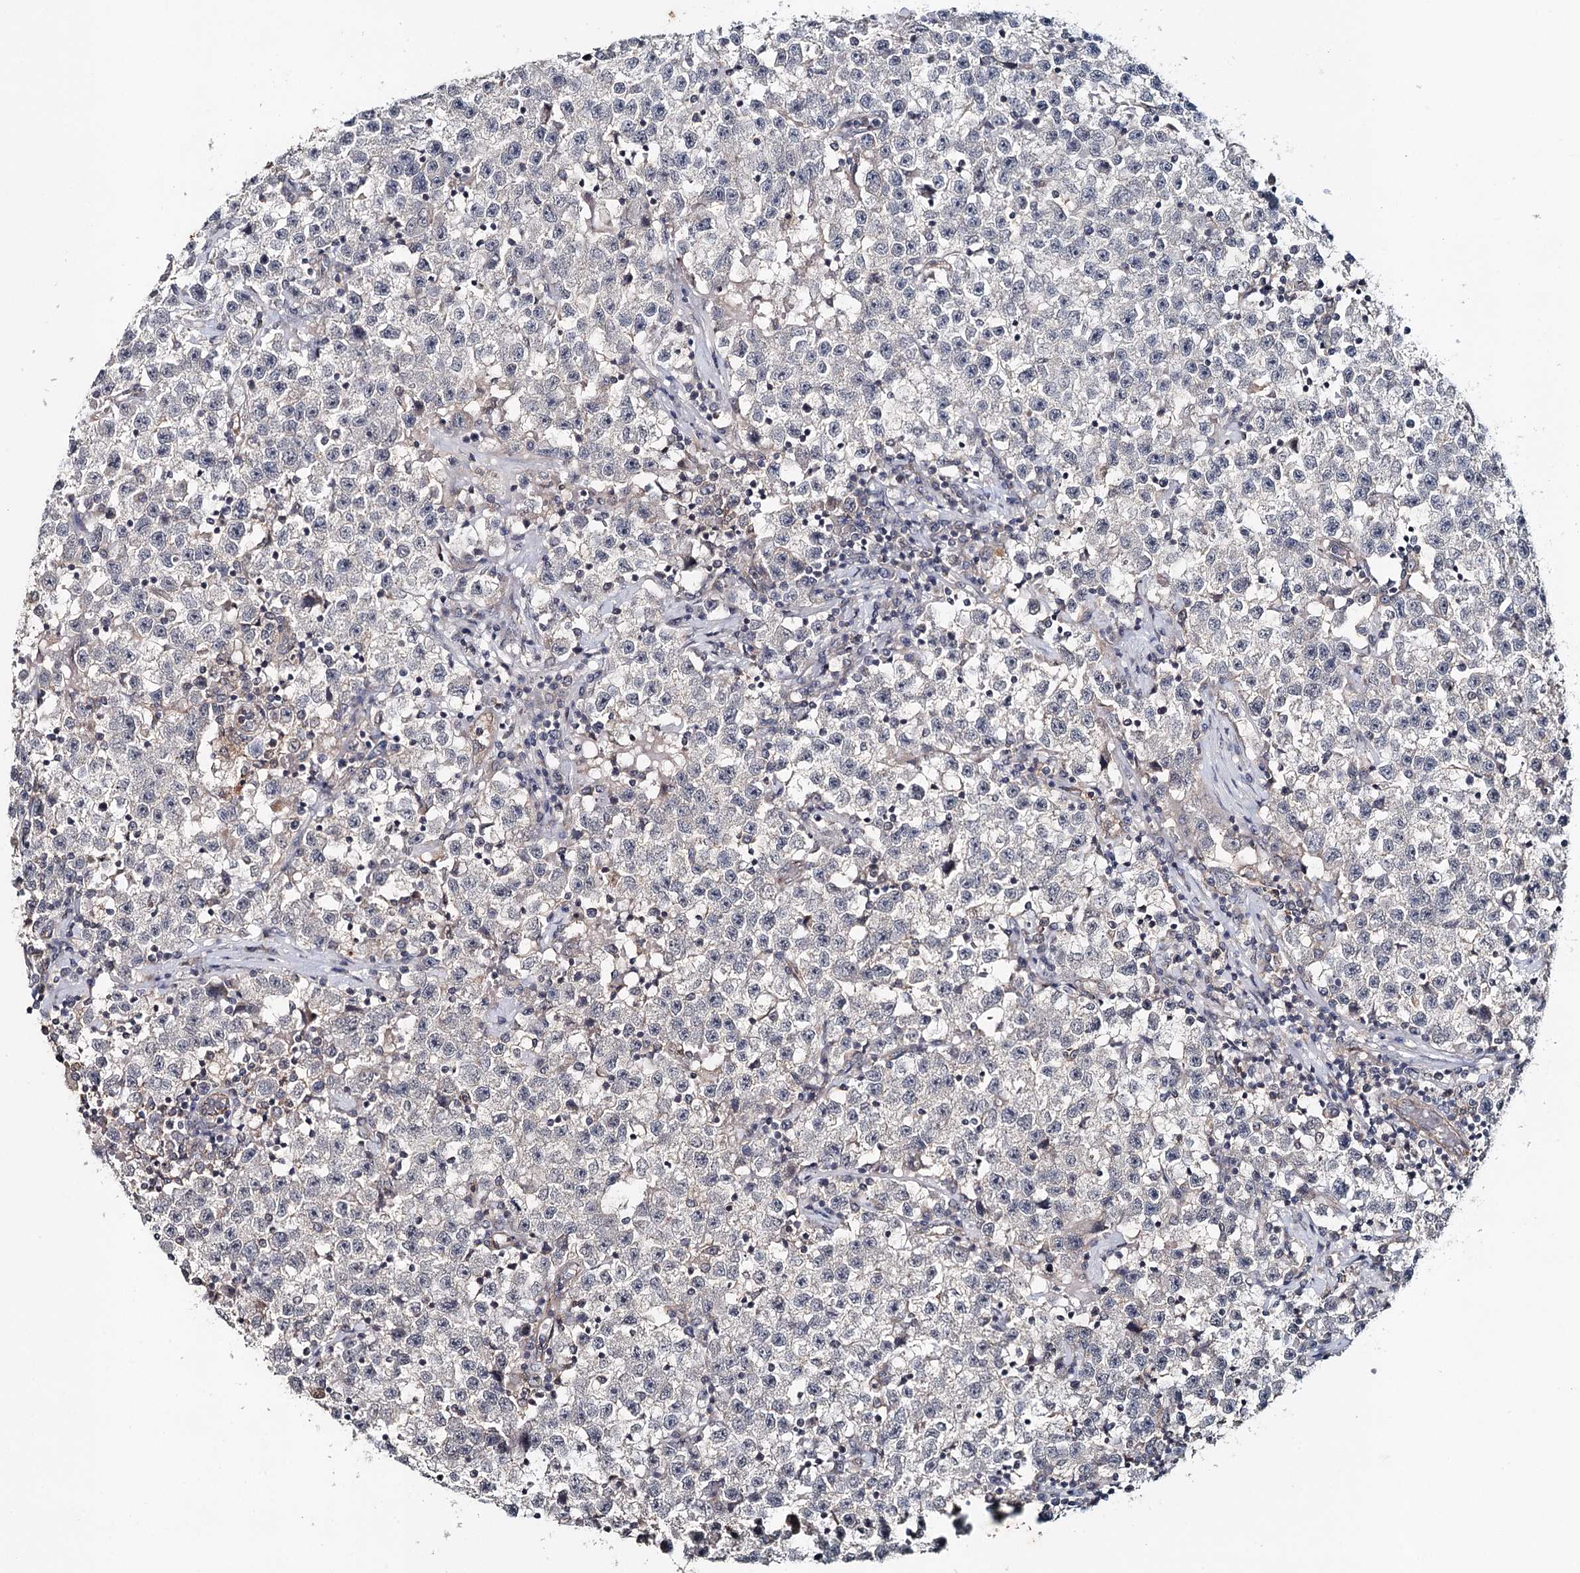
{"staining": {"intensity": "weak", "quantity": "<25%", "location": "cytoplasmic/membranous"}, "tissue": "testis cancer", "cell_type": "Tumor cells", "image_type": "cancer", "snomed": [{"axis": "morphology", "description": "Seminoma, NOS"}, {"axis": "topography", "description": "Testis"}], "caption": "Immunohistochemistry (IHC) histopathology image of neoplastic tissue: human testis seminoma stained with DAB (3,3'-diaminobenzidine) exhibits no significant protein expression in tumor cells.", "gene": "SYNPO", "patient": {"sex": "male", "age": 22}}